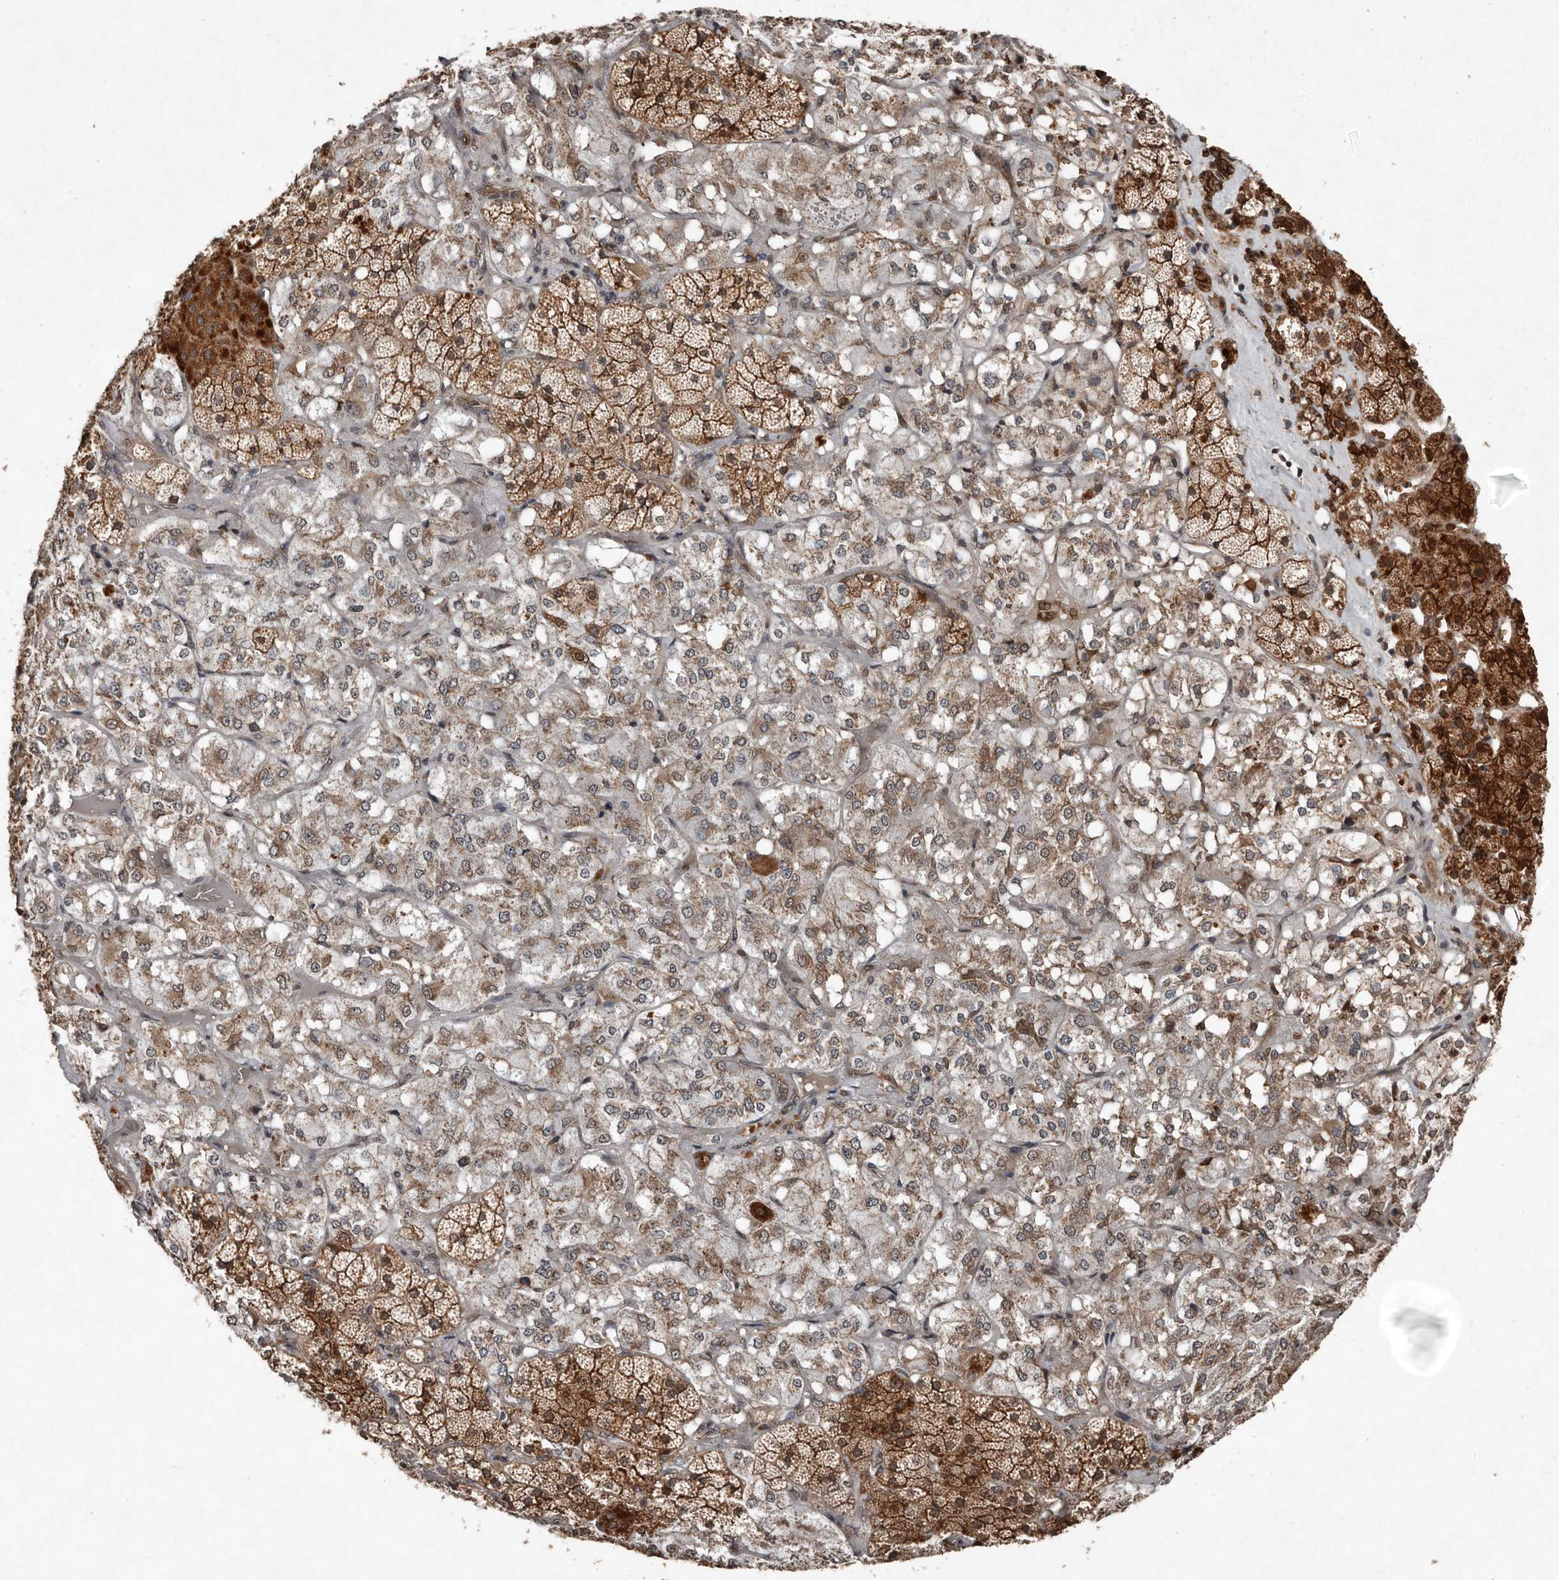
{"staining": {"intensity": "strong", "quantity": "25%-75%", "location": "cytoplasmic/membranous,nuclear"}, "tissue": "adrenal gland", "cell_type": "Glandular cells", "image_type": "normal", "snomed": [{"axis": "morphology", "description": "Normal tissue, NOS"}, {"axis": "topography", "description": "Adrenal gland"}], "caption": "Immunohistochemistry (IHC) image of normal adrenal gland: adrenal gland stained using immunohistochemistry (IHC) exhibits high levels of strong protein expression localized specifically in the cytoplasmic/membranous,nuclear of glandular cells, appearing as a cytoplasmic/membranous,nuclear brown color.", "gene": "DIP2C", "patient": {"sex": "male", "age": 57}}